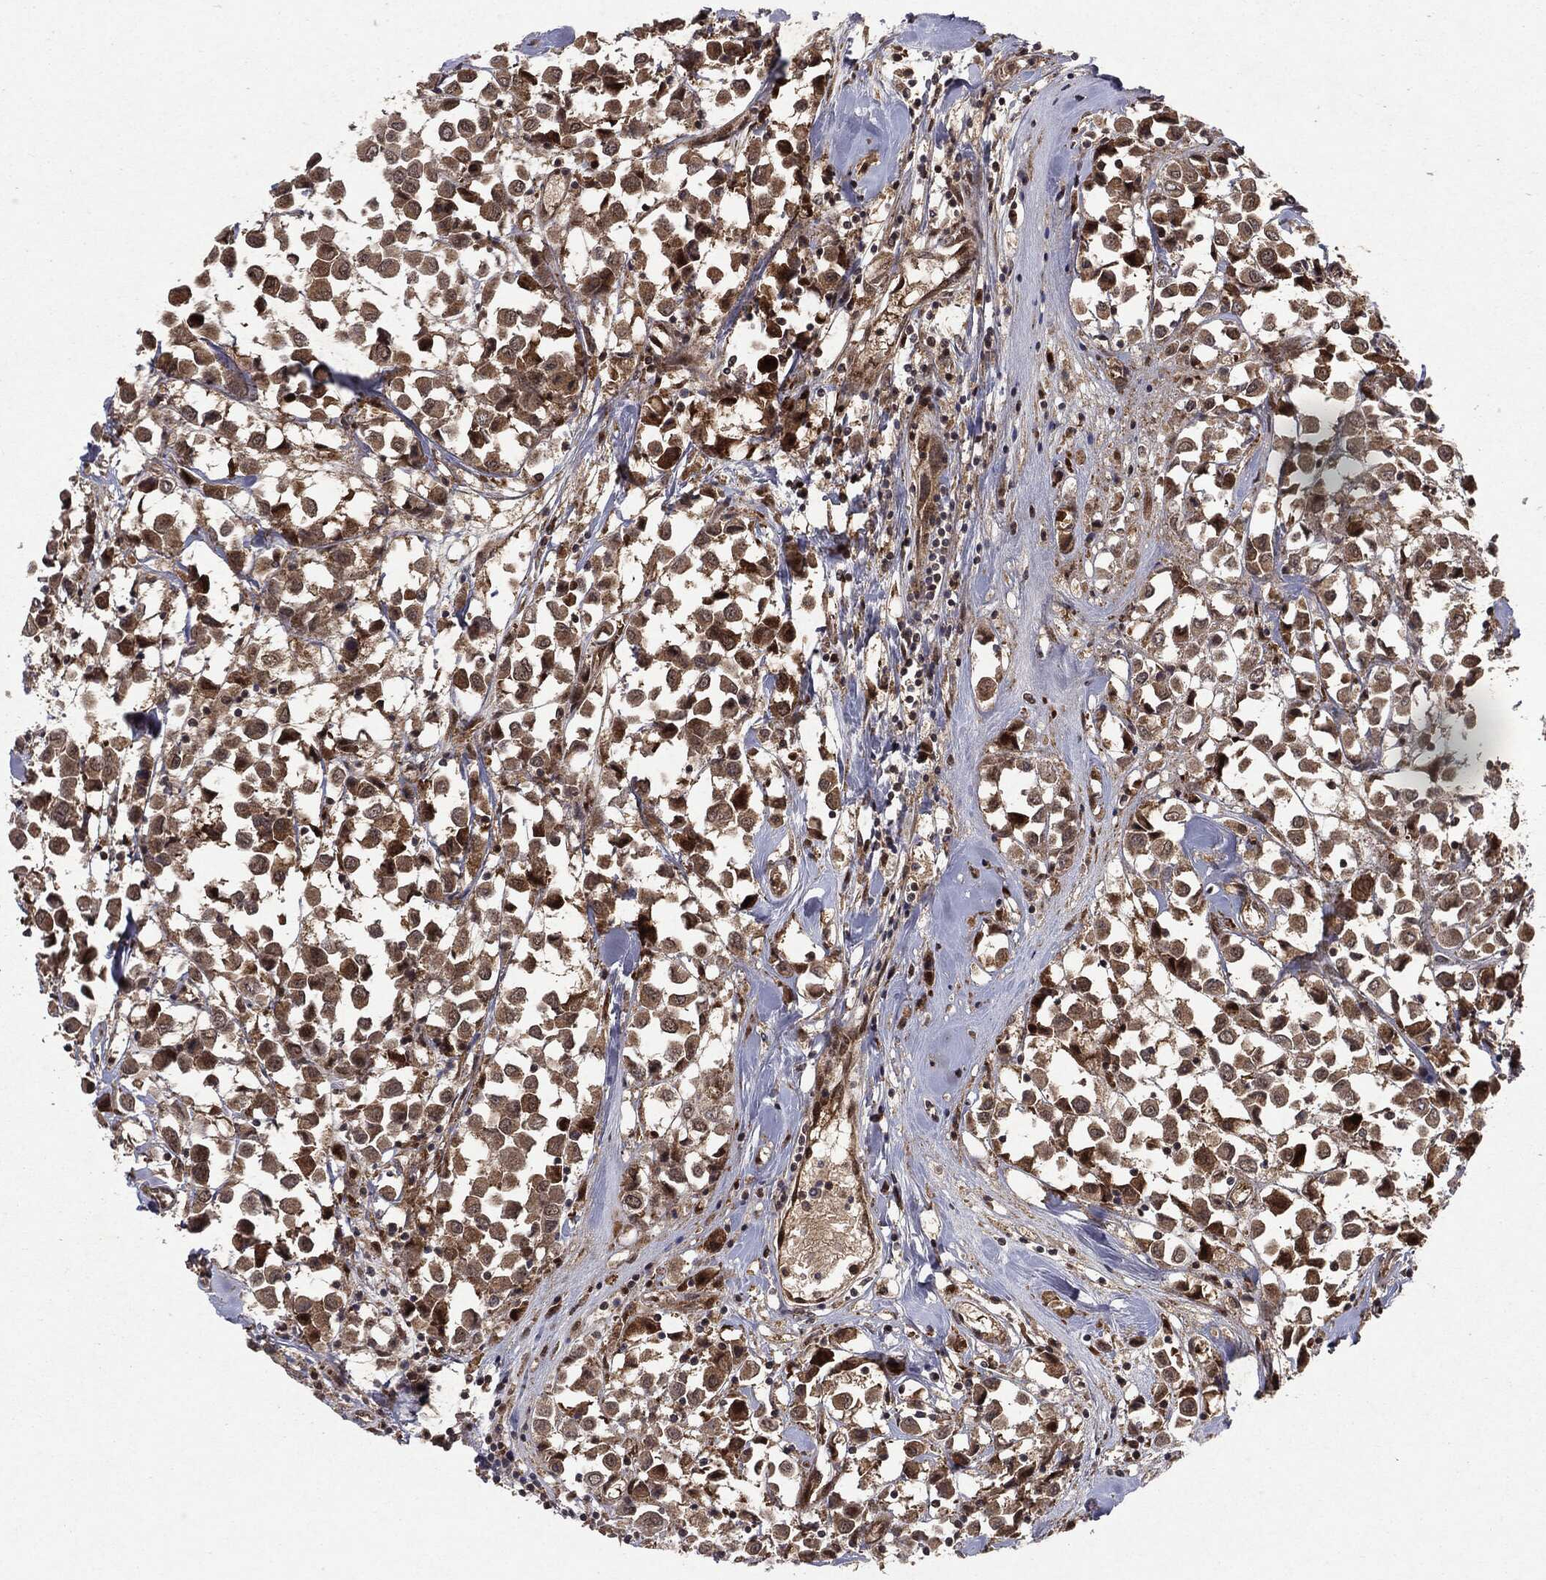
{"staining": {"intensity": "weak", "quantity": ">75%", "location": "cytoplasmic/membranous"}, "tissue": "breast cancer", "cell_type": "Tumor cells", "image_type": "cancer", "snomed": [{"axis": "morphology", "description": "Duct carcinoma"}, {"axis": "topography", "description": "Breast"}], "caption": "Breast invasive ductal carcinoma stained with a brown dye shows weak cytoplasmic/membranous positive staining in about >75% of tumor cells.", "gene": "OTUB1", "patient": {"sex": "female", "age": 61}}